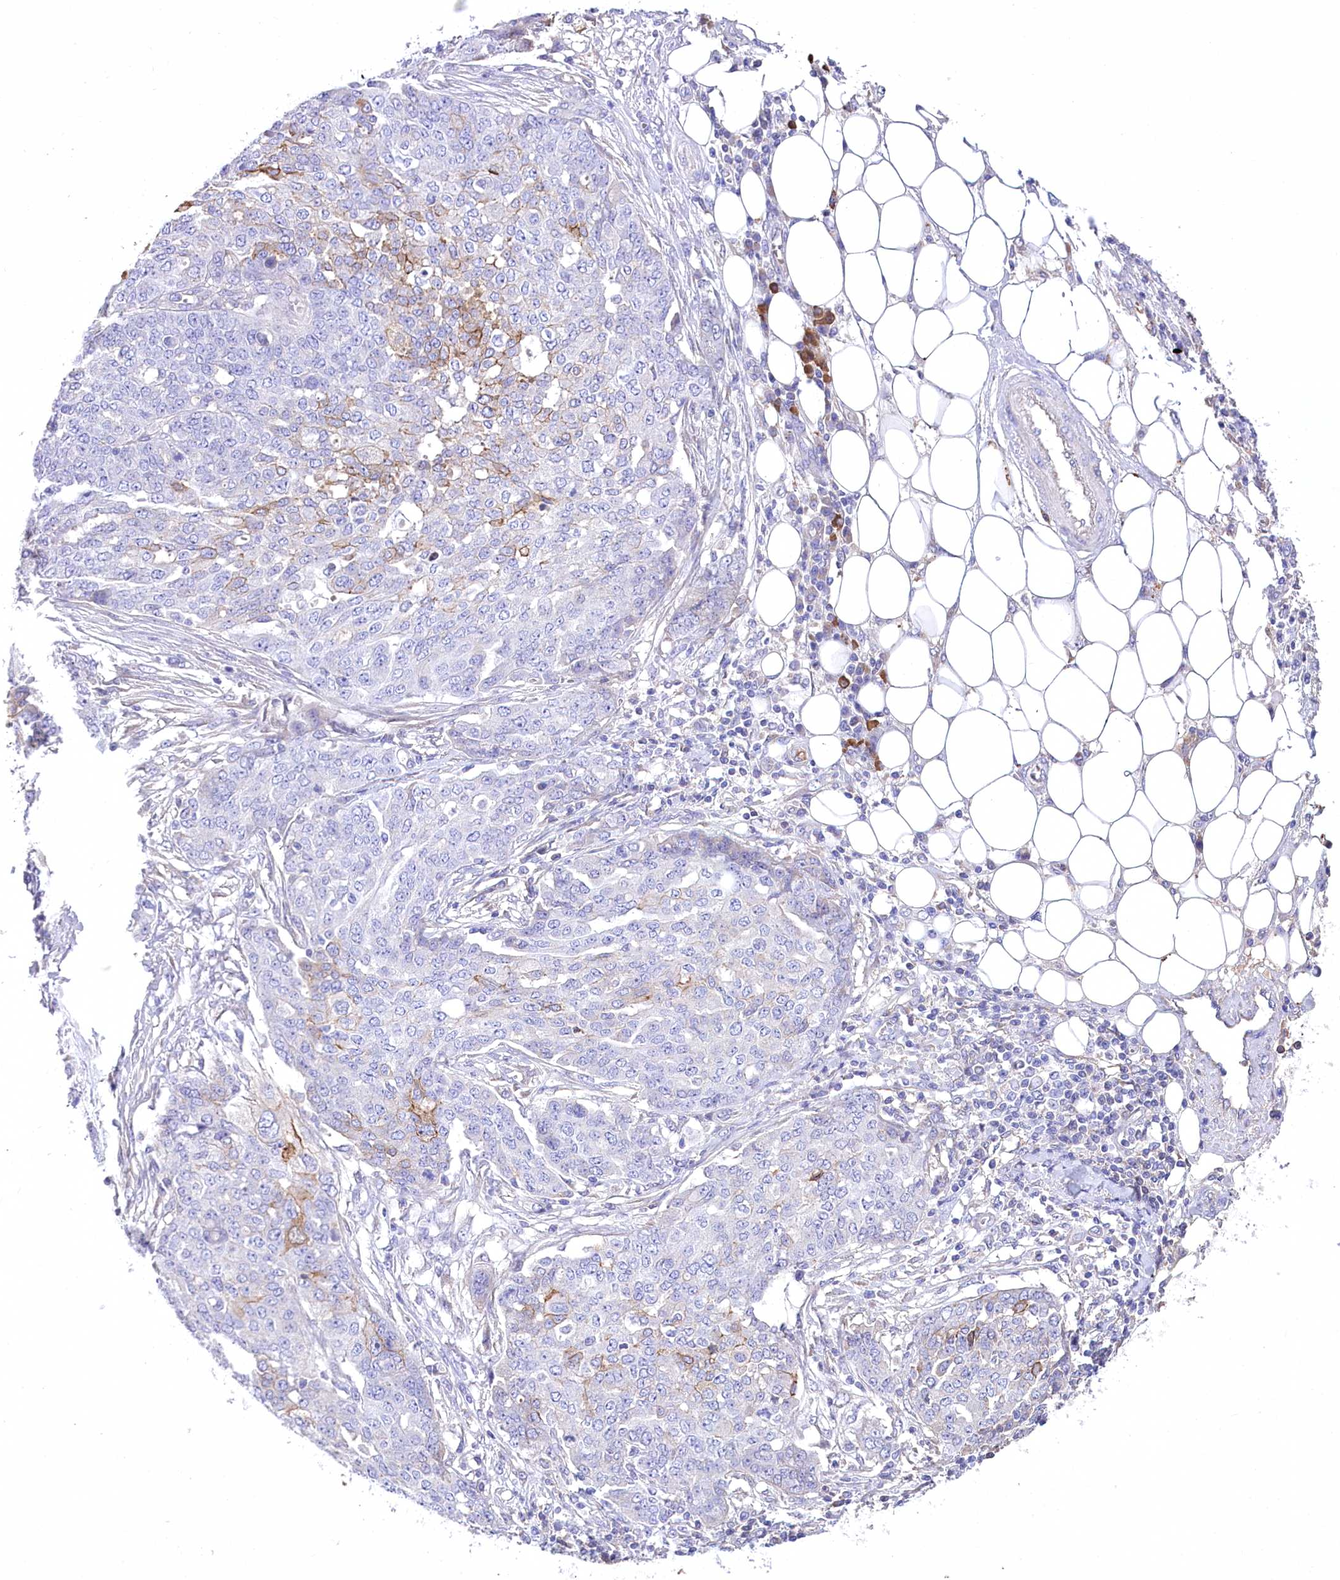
{"staining": {"intensity": "weak", "quantity": "<25%", "location": "cytoplasmic/membranous"}, "tissue": "ovarian cancer", "cell_type": "Tumor cells", "image_type": "cancer", "snomed": [{"axis": "morphology", "description": "Cystadenocarcinoma, serous, NOS"}, {"axis": "topography", "description": "Soft tissue"}, {"axis": "topography", "description": "Ovary"}], "caption": "Image shows no significant protein expression in tumor cells of ovarian cancer. Nuclei are stained in blue.", "gene": "CEP164", "patient": {"sex": "female", "age": 57}}